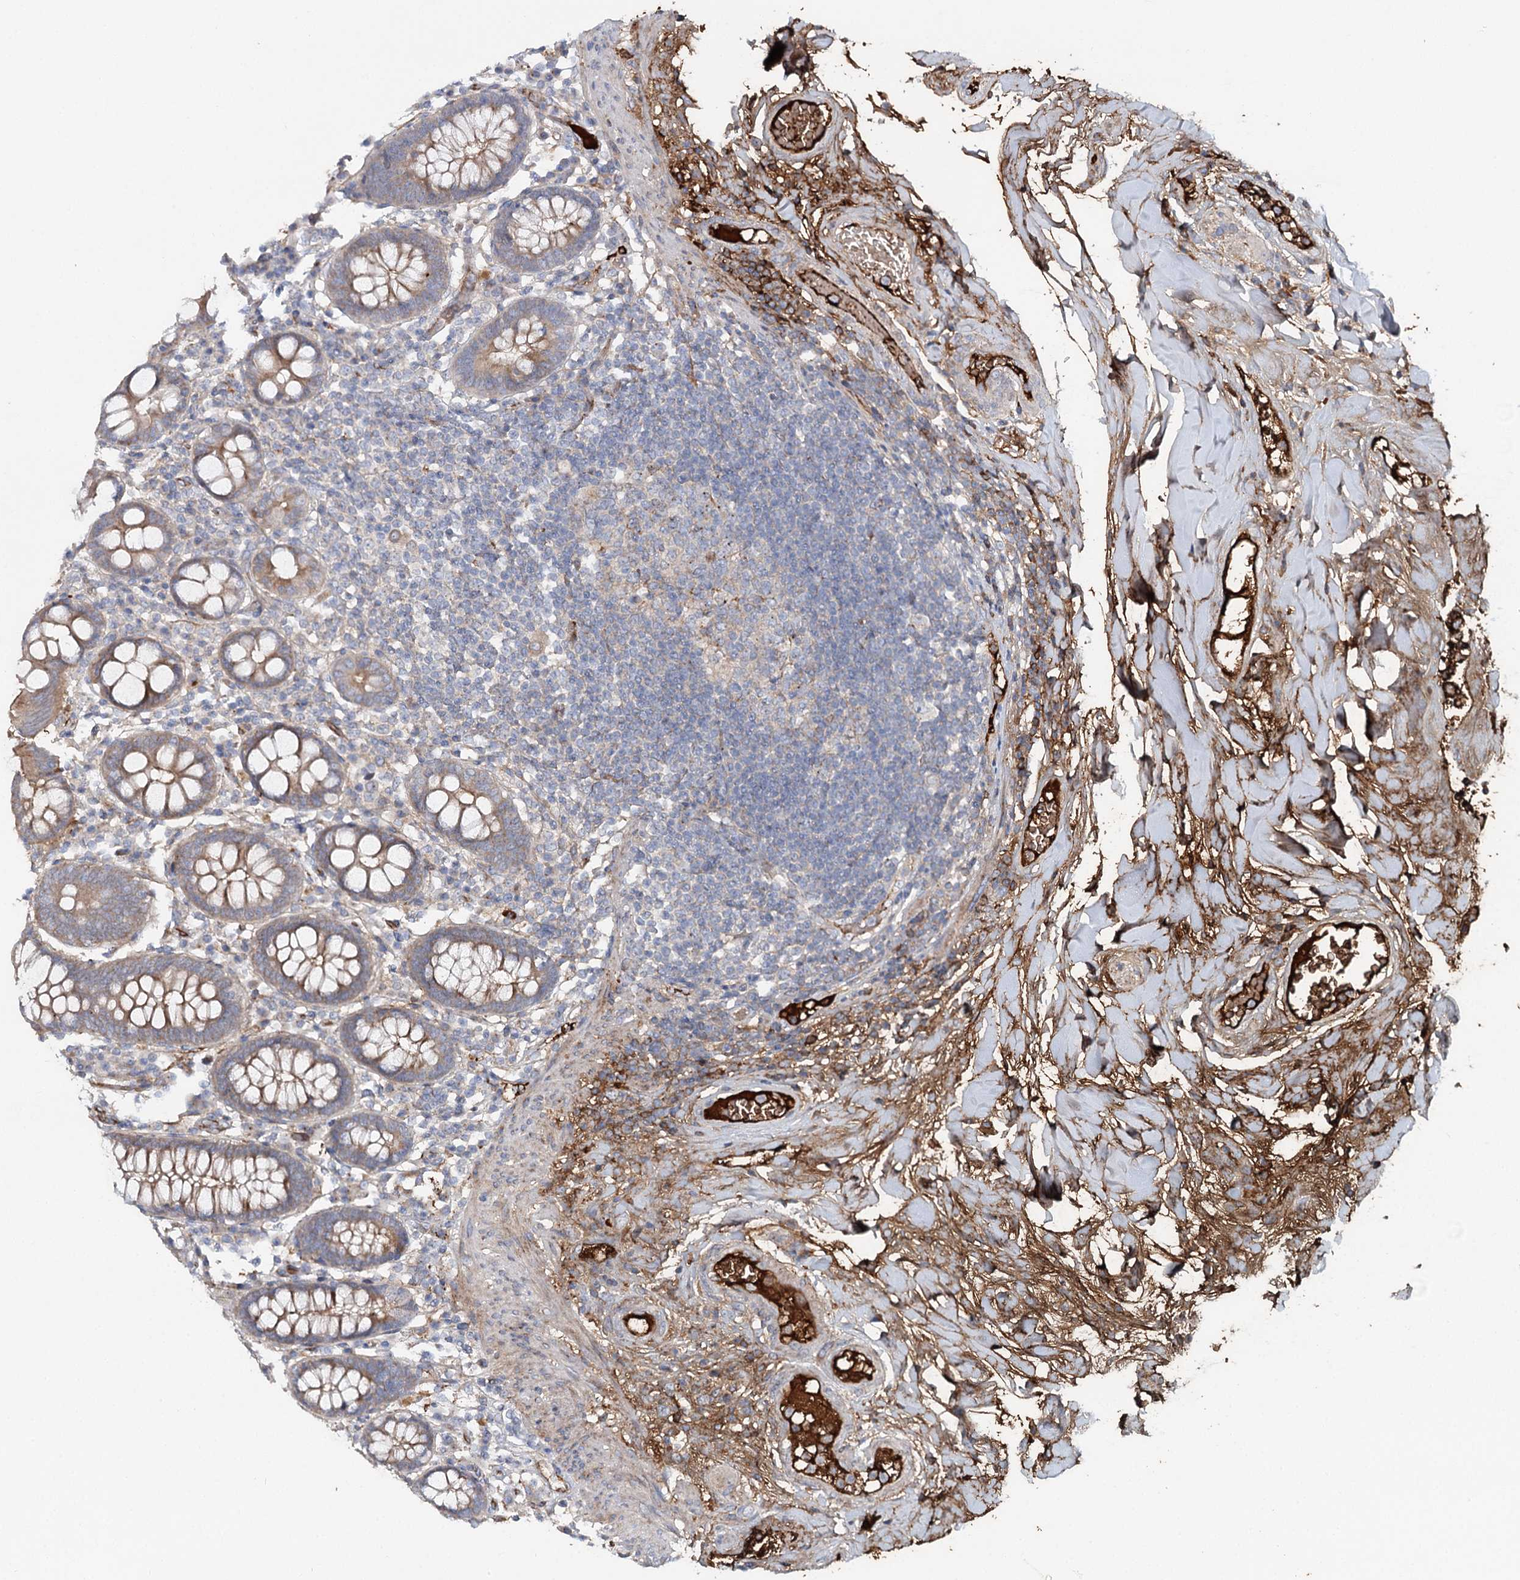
{"staining": {"intensity": "weak", "quantity": "<25%", "location": "cytoplasmic/membranous"}, "tissue": "colon", "cell_type": "Endothelial cells", "image_type": "normal", "snomed": [{"axis": "morphology", "description": "Normal tissue, NOS"}, {"axis": "topography", "description": "Colon"}], "caption": "Micrograph shows no significant protein expression in endothelial cells of unremarkable colon.", "gene": "ALKBH8", "patient": {"sex": "female", "age": 79}}